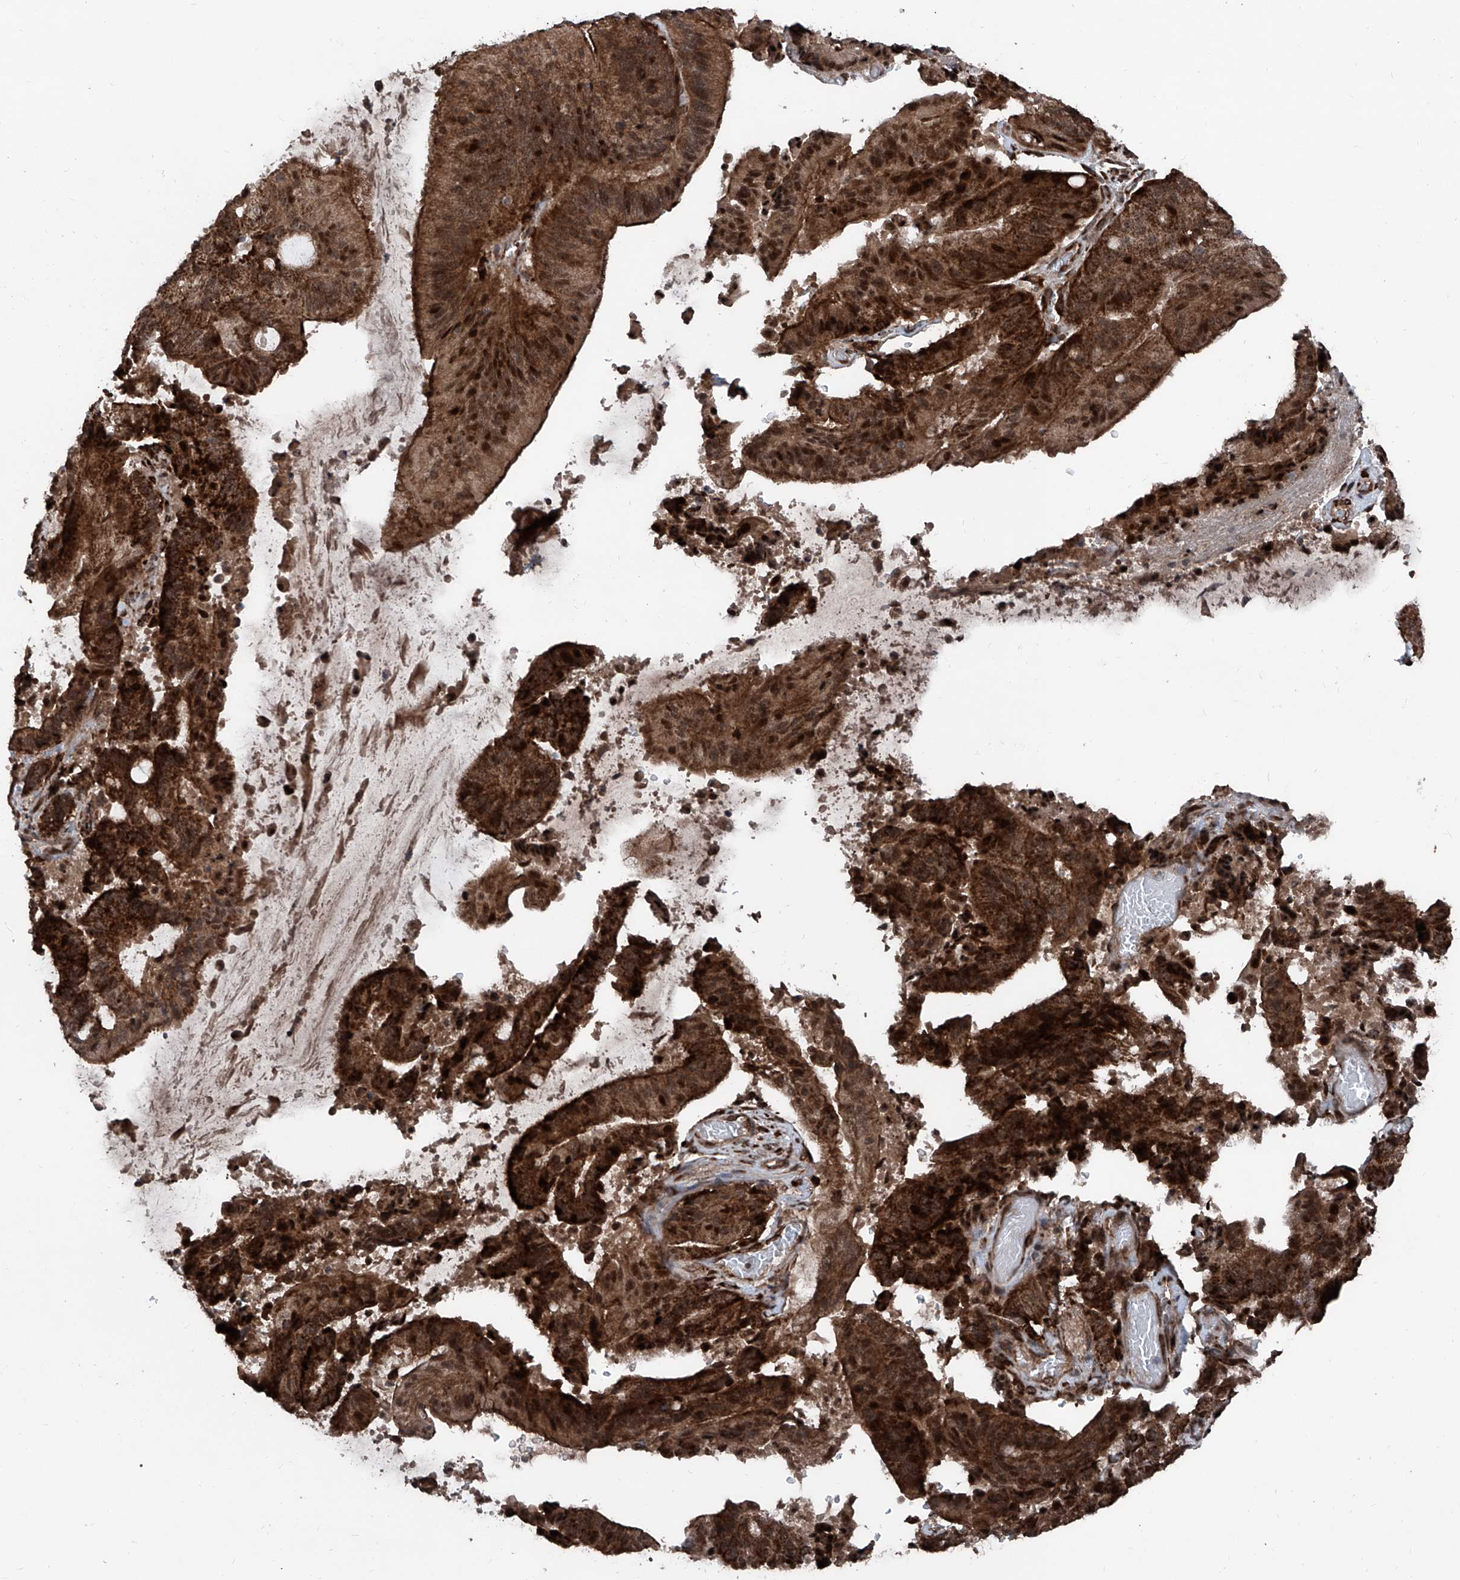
{"staining": {"intensity": "strong", "quantity": ">75%", "location": "cytoplasmic/membranous,nuclear"}, "tissue": "liver cancer", "cell_type": "Tumor cells", "image_type": "cancer", "snomed": [{"axis": "morphology", "description": "Normal tissue, NOS"}, {"axis": "morphology", "description": "Cholangiocarcinoma"}, {"axis": "topography", "description": "Liver"}, {"axis": "topography", "description": "Peripheral nerve tissue"}], "caption": "Strong cytoplasmic/membranous and nuclear staining for a protein is present in approximately >75% of tumor cells of liver cancer using immunohistochemistry (IHC).", "gene": "COA7", "patient": {"sex": "female", "age": 73}}